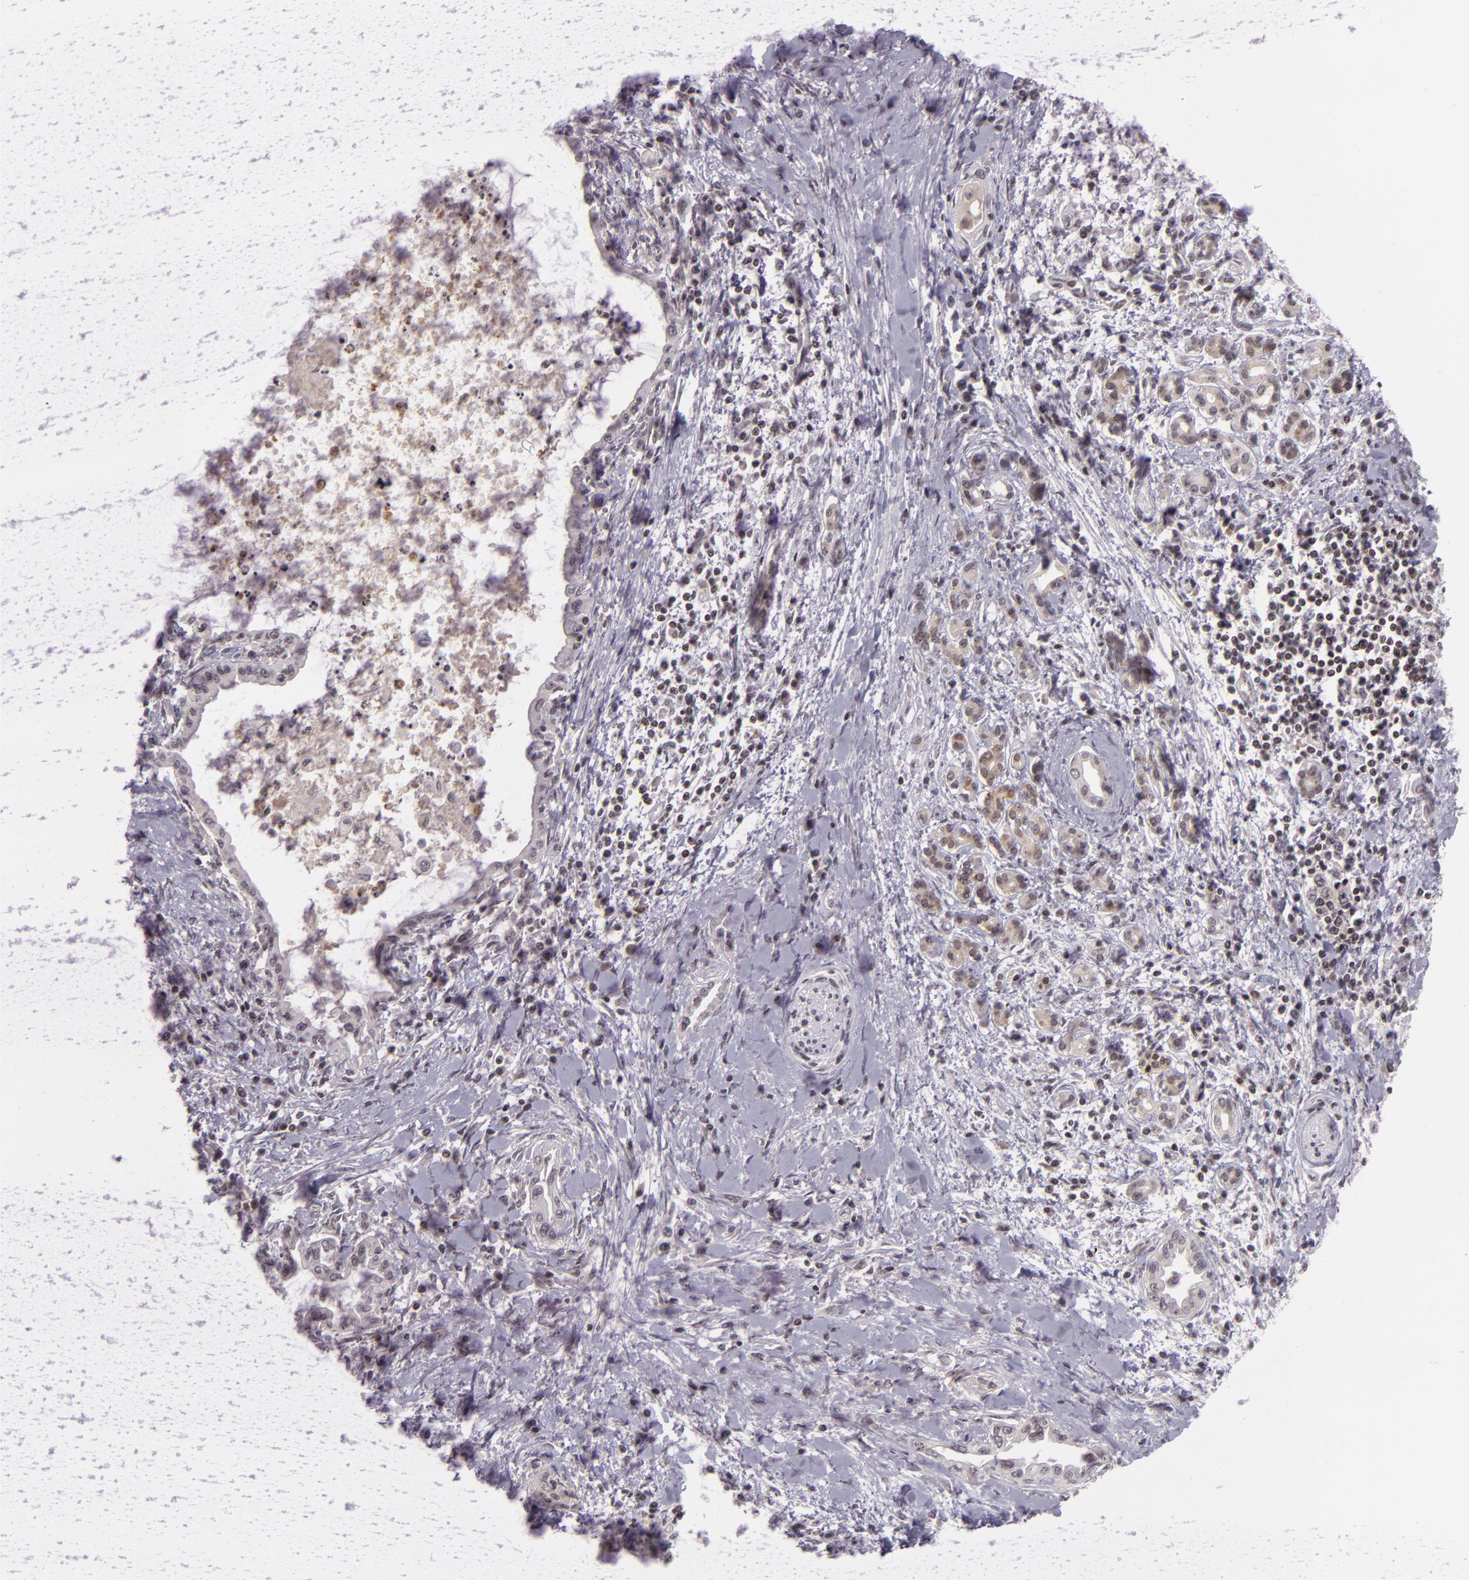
{"staining": {"intensity": "weak", "quantity": ">75%", "location": "cytoplasmic/membranous"}, "tissue": "pancreatic cancer", "cell_type": "Tumor cells", "image_type": "cancer", "snomed": [{"axis": "morphology", "description": "Adenocarcinoma, NOS"}, {"axis": "topography", "description": "Pancreas"}], "caption": "The immunohistochemical stain highlights weak cytoplasmic/membranous expression in tumor cells of pancreatic cancer (adenocarcinoma) tissue.", "gene": "ZFX", "patient": {"sex": "female", "age": 64}}